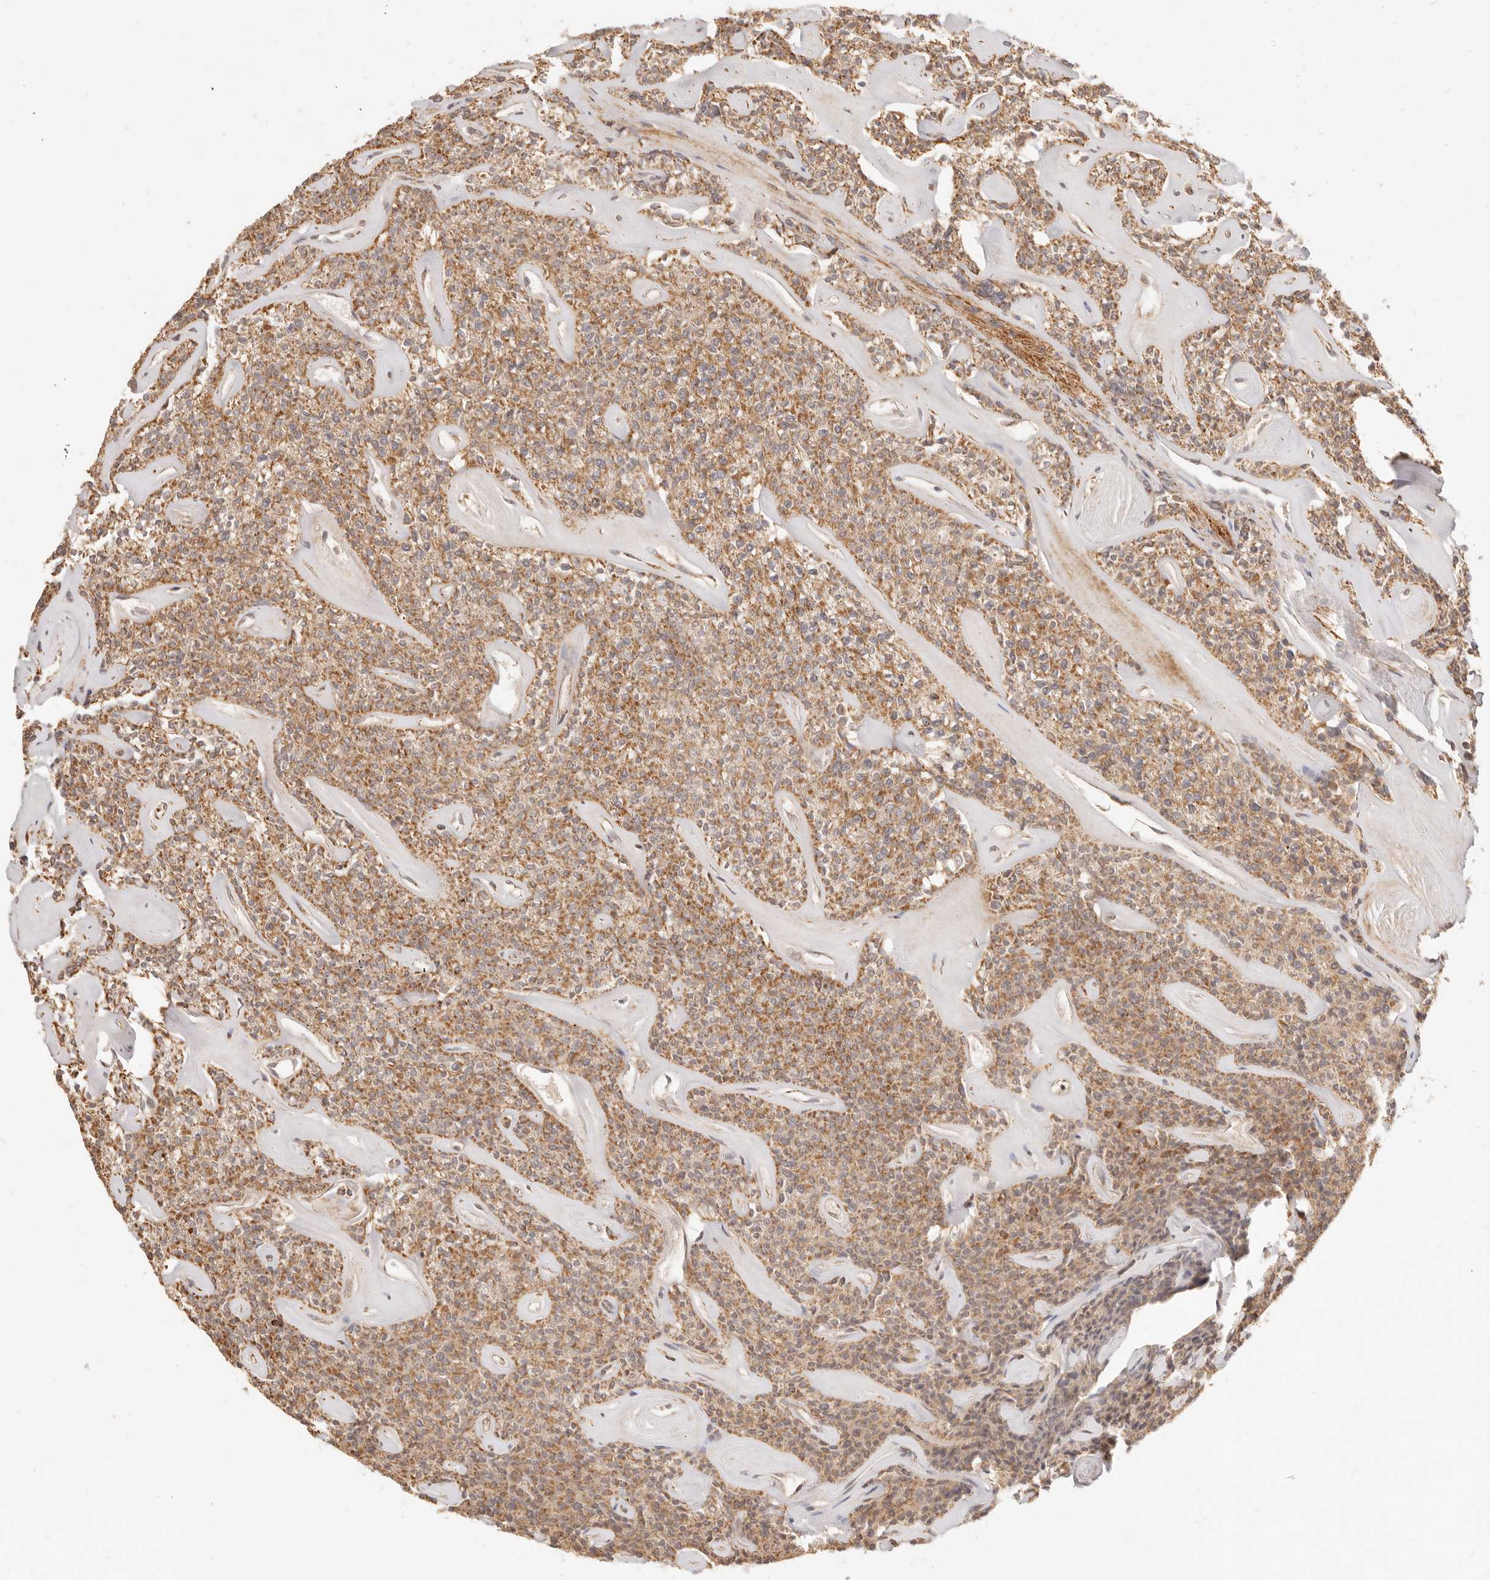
{"staining": {"intensity": "moderate", "quantity": ">75%", "location": "cytoplasmic/membranous"}, "tissue": "parathyroid gland", "cell_type": "Glandular cells", "image_type": "normal", "snomed": [{"axis": "morphology", "description": "Normal tissue, NOS"}, {"axis": "topography", "description": "Parathyroid gland"}], "caption": "The immunohistochemical stain labels moderate cytoplasmic/membranous positivity in glandular cells of unremarkable parathyroid gland. Ihc stains the protein in brown and the nuclei are stained blue.", "gene": "CPLANE2", "patient": {"sex": "male", "age": 46}}